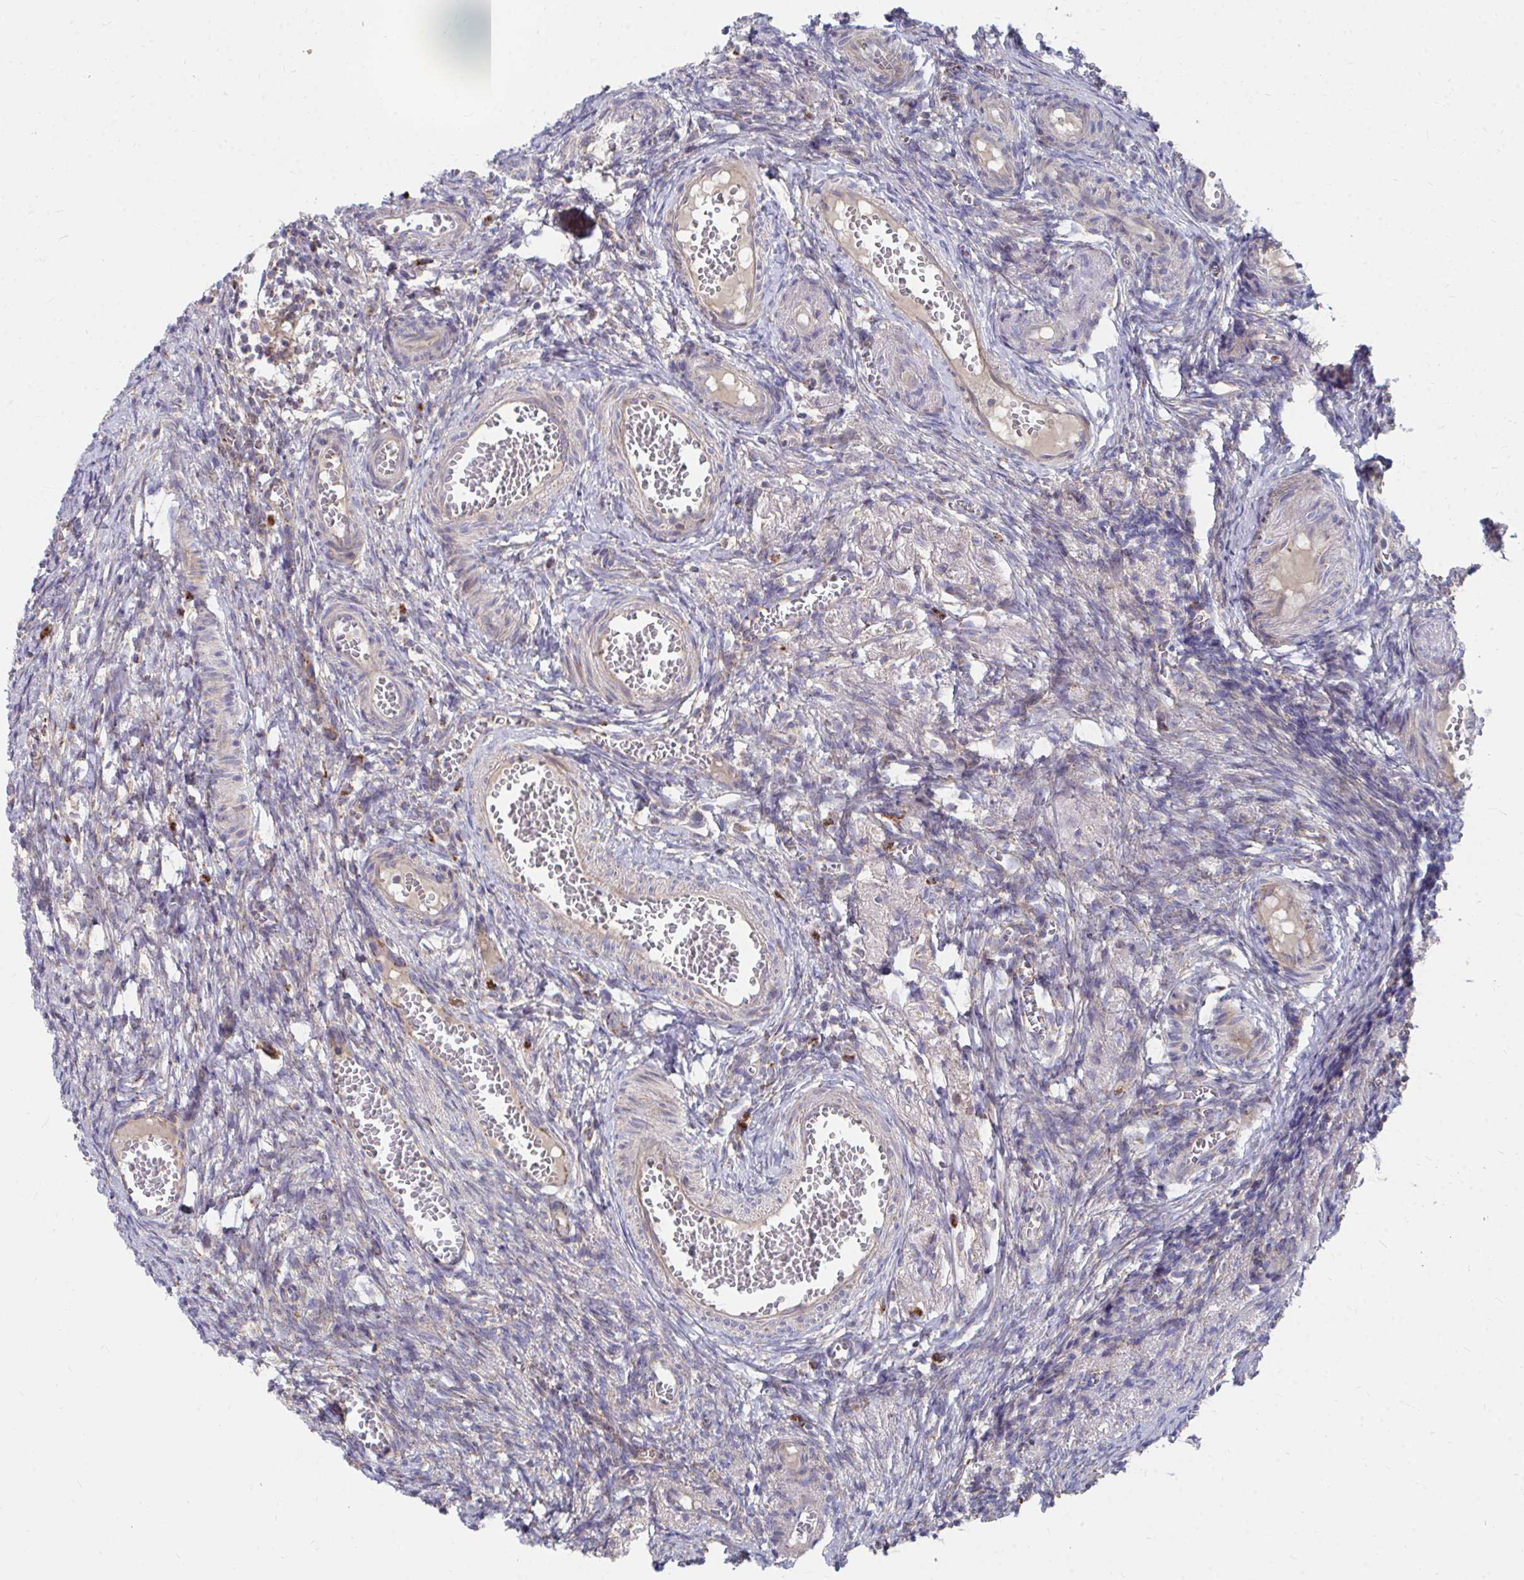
{"staining": {"intensity": "moderate", "quantity": "<25%", "location": "cytoplasmic/membranous"}, "tissue": "ovary", "cell_type": "Ovarian stroma cells", "image_type": "normal", "snomed": [{"axis": "morphology", "description": "Normal tissue, NOS"}, {"axis": "topography", "description": "Ovary"}], "caption": "Immunohistochemical staining of normal human ovary reveals moderate cytoplasmic/membranous protein expression in about <25% of ovarian stroma cells.", "gene": "PEX3", "patient": {"sex": "female", "age": 41}}